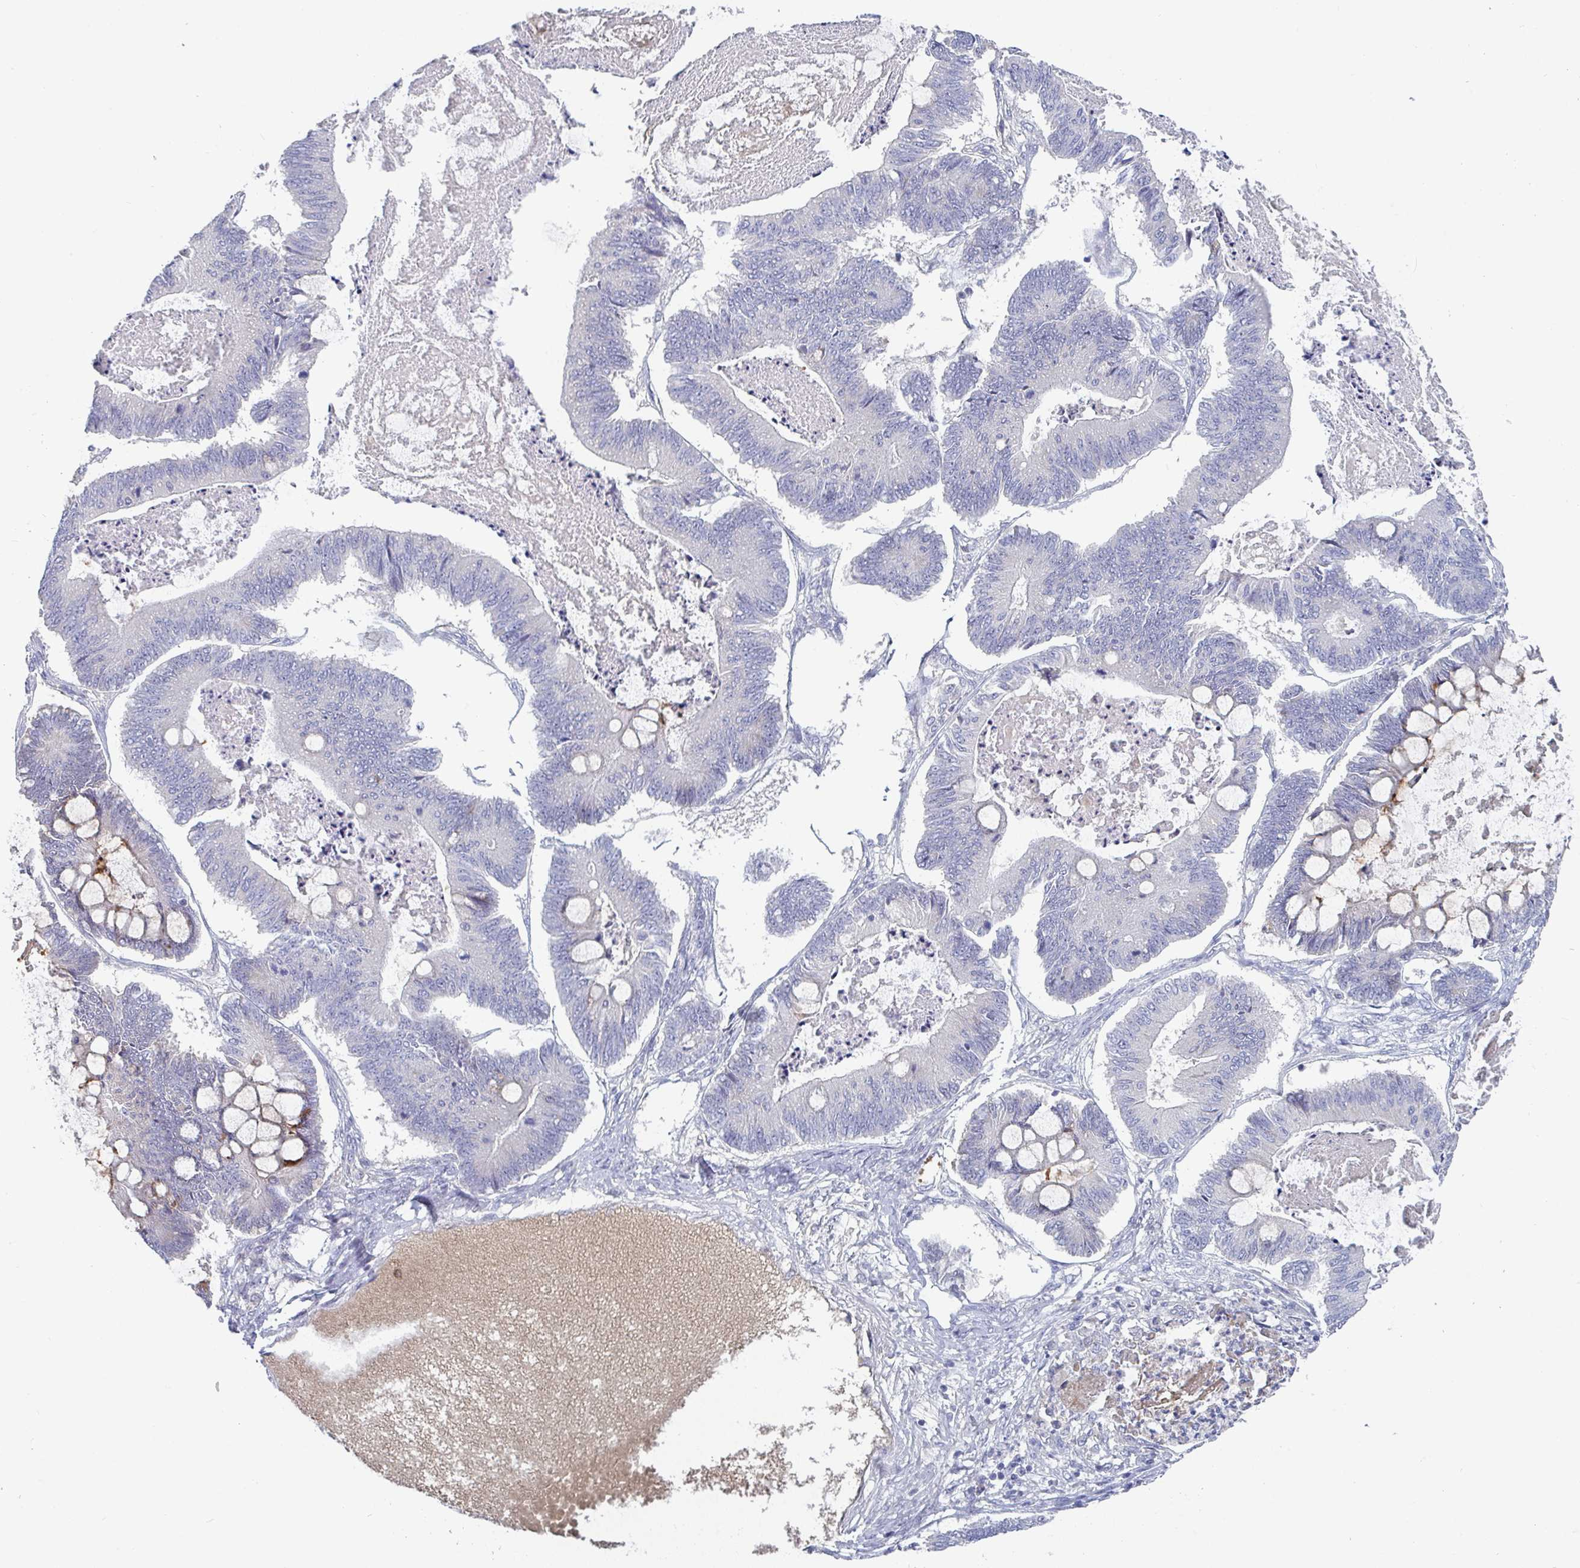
{"staining": {"intensity": "negative", "quantity": "none", "location": "none"}, "tissue": "ovarian cancer", "cell_type": "Tumor cells", "image_type": "cancer", "snomed": [{"axis": "morphology", "description": "Cystadenocarcinoma, mucinous, NOS"}, {"axis": "topography", "description": "Ovary"}], "caption": "Ovarian cancer (mucinous cystadenocarcinoma) stained for a protein using IHC exhibits no positivity tumor cells.", "gene": "HGFAC", "patient": {"sex": "female", "age": 61}}